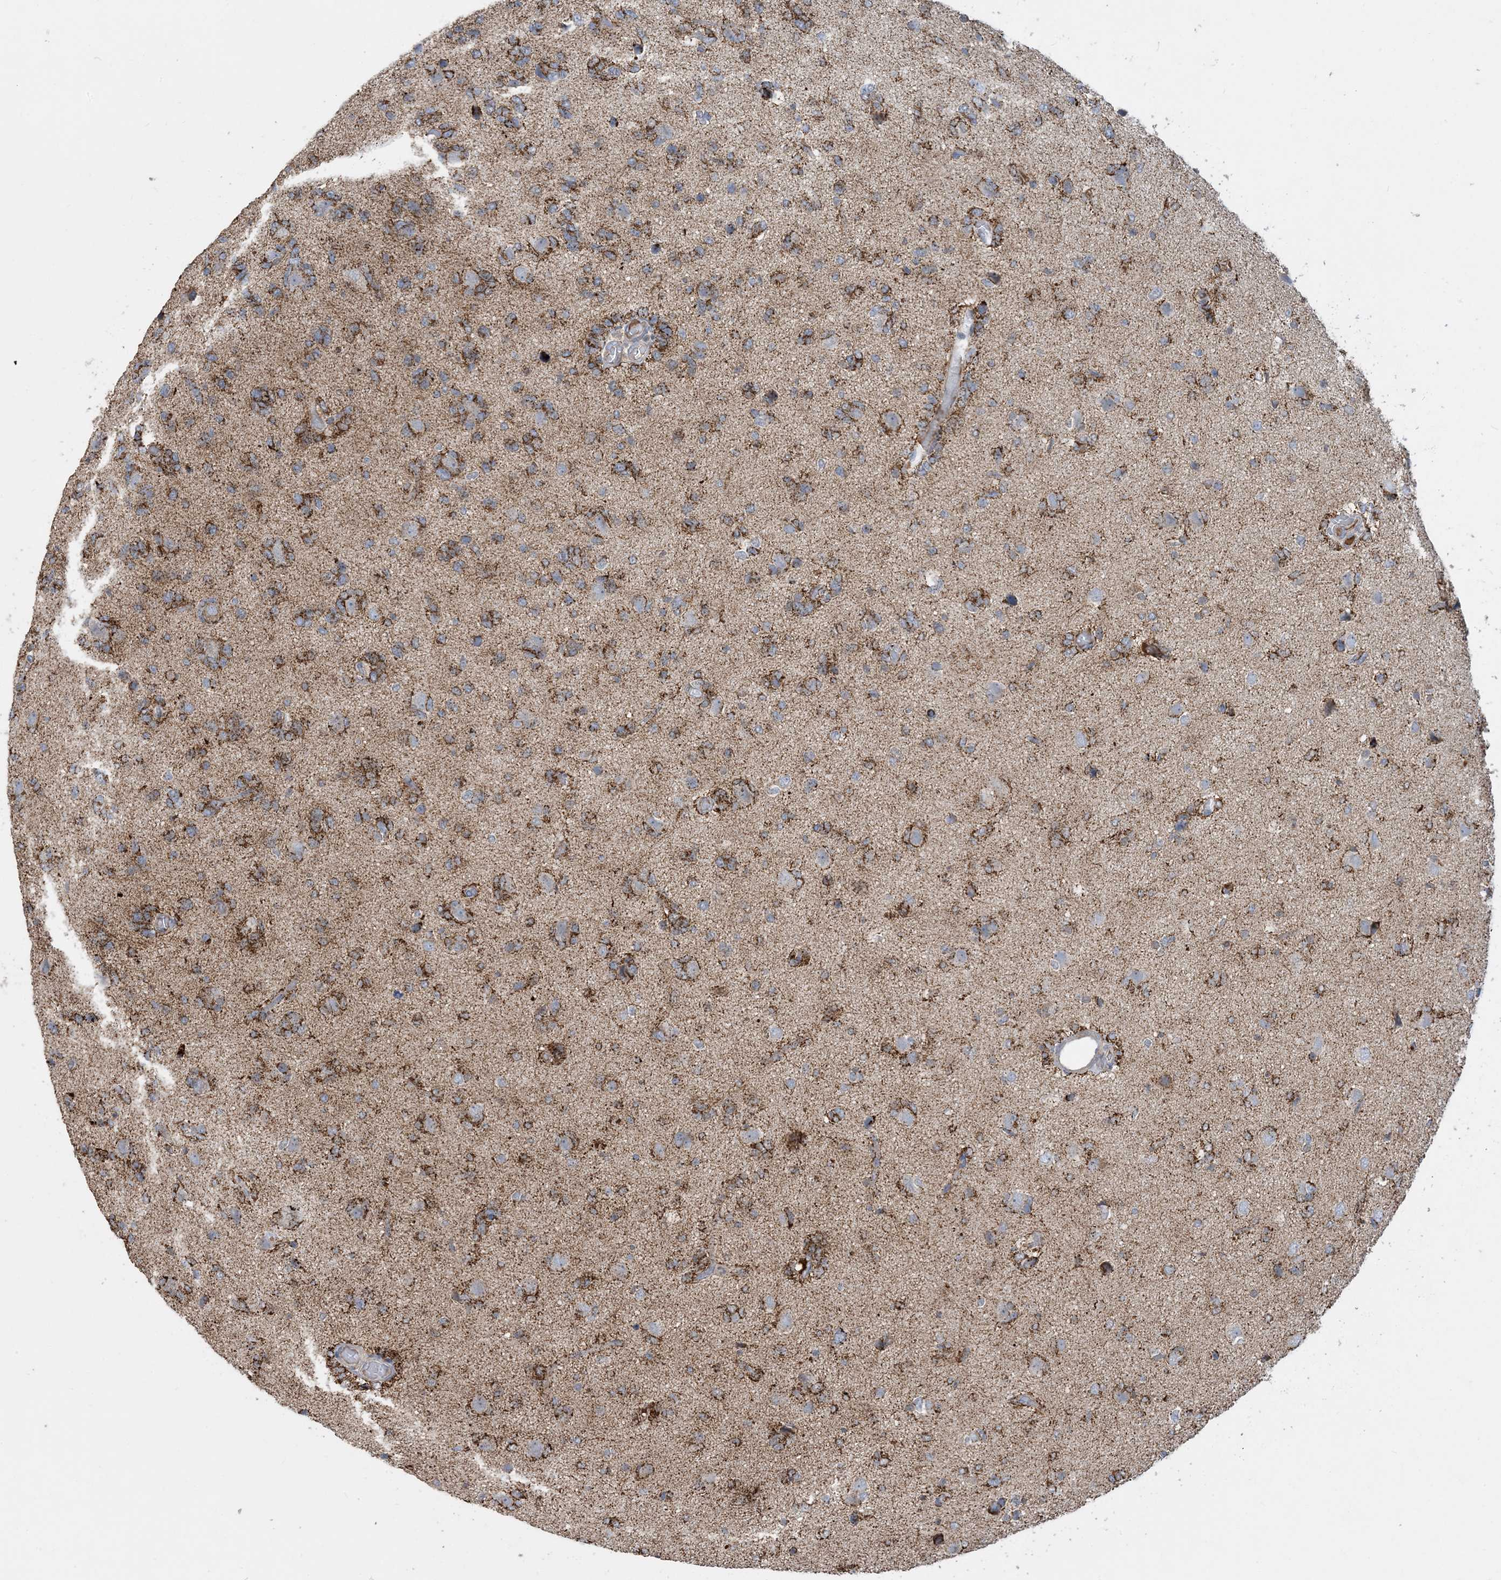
{"staining": {"intensity": "moderate", "quantity": ">75%", "location": "cytoplasmic/membranous"}, "tissue": "glioma", "cell_type": "Tumor cells", "image_type": "cancer", "snomed": [{"axis": "morphology", "description": "Glioma, malignant, High grade"}, {"axis": "topography", "description": "Brain"}], "caption": "Immunohistochemical staining of human high-grade glioma (malignant) shows moderate cytoplasmic/membranous protein positivity in about >75% of tumor cells.", "gene": "ECHDC1", "patient": {"sex": "female", "age": 59}}